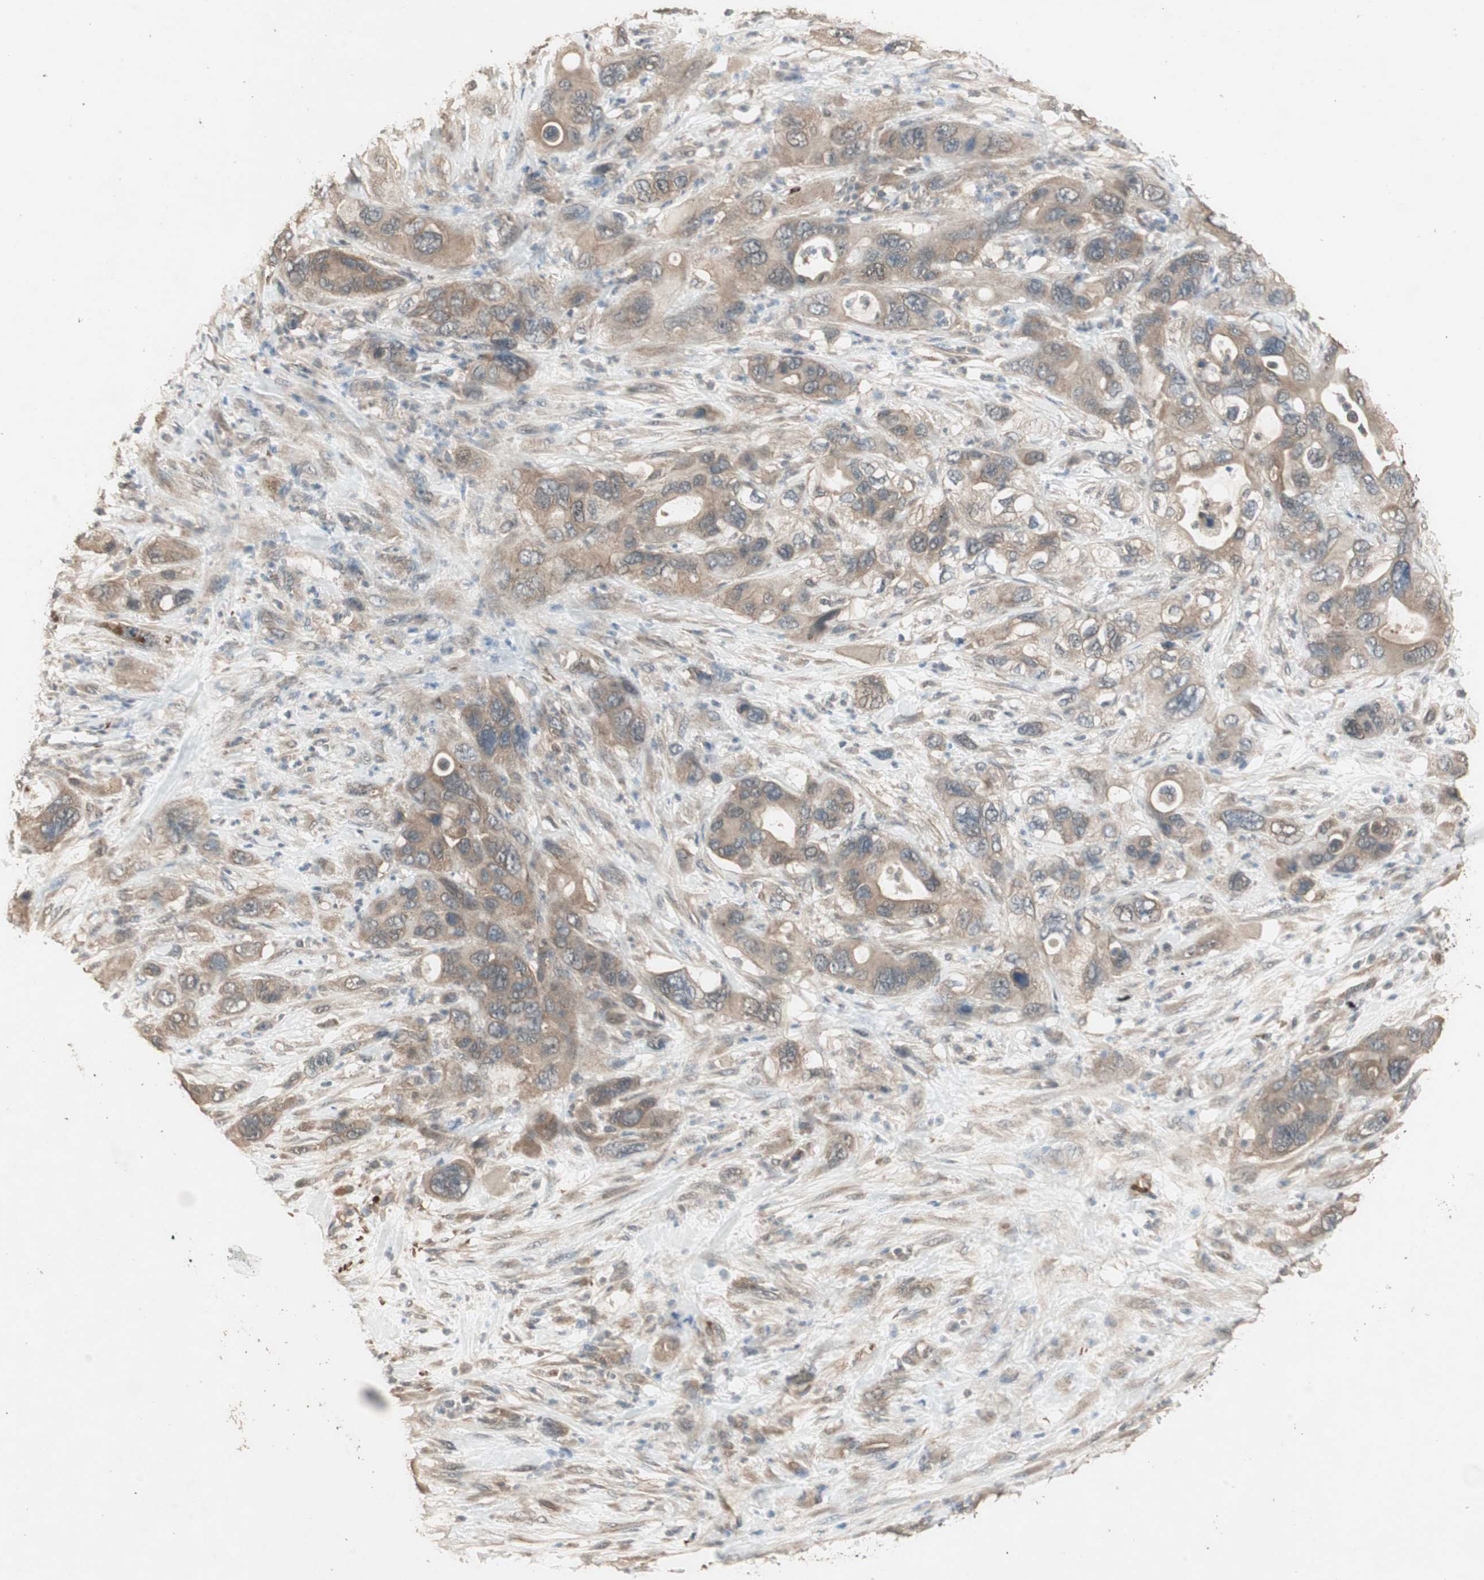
{"staining": {"intensity": "moderate", "quantity": ">75%", "location": "cytoplasmic/membranous"}, "tissue": "pancreatic cancer", "cell_type": "Tumor cells", "image_type": "cancer", "snomed": [{"axis": "morphology", "description": "Adenocarcinoma, NOS"}, {"axis": "topography", "description": "Pancreas"}], "caption": "An image of adenocarcinoma (pancreatic) stained for a protein displays moderate cytoplasmic/membranous brown staining in tumor cells.", "gene": "UBAC1", "patient": {"sex": "female", "age": 71}}